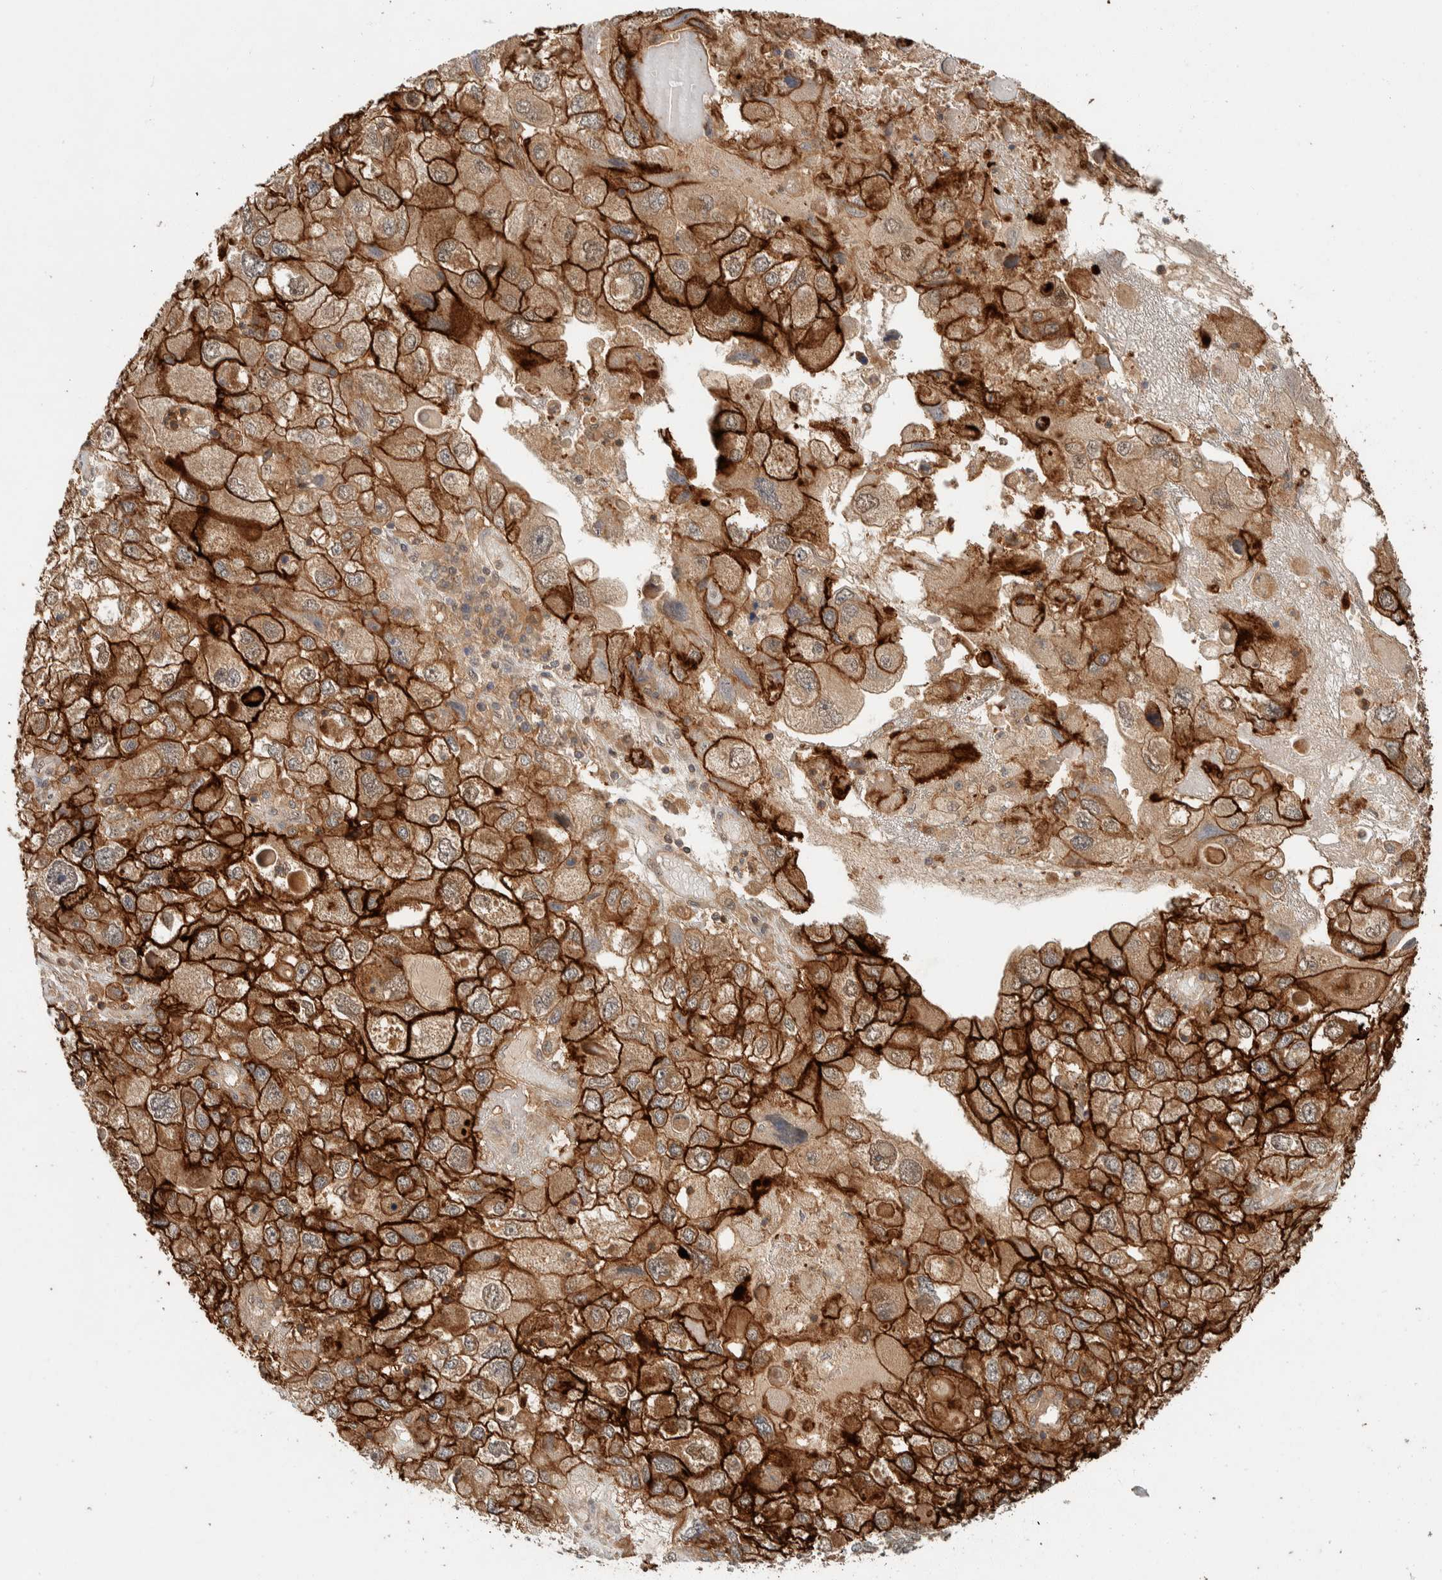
{"staining": {"intensity": "strong", "quantity": ">75%", "location": "cytoplasmic/membranous"}, "tissue": "endometrial cancer", "cell_type": "Tumor cells", "image_type": "cancer", "snomed": [{"axis": "morphology", "description": "Adenocarcinoma, NOS"}, {"axis": "topography", "description": "Endometrium"}], "caption": "IHC histopathology image of endometrial cancer (adenocarcinoma) stained for a protein (brown), which displays high levels of strong cytoplasmic/membranous expression in about >75% of tumor cells.", "gene": "ZNF567", "patient": {"sex": "female", "age": 49}}